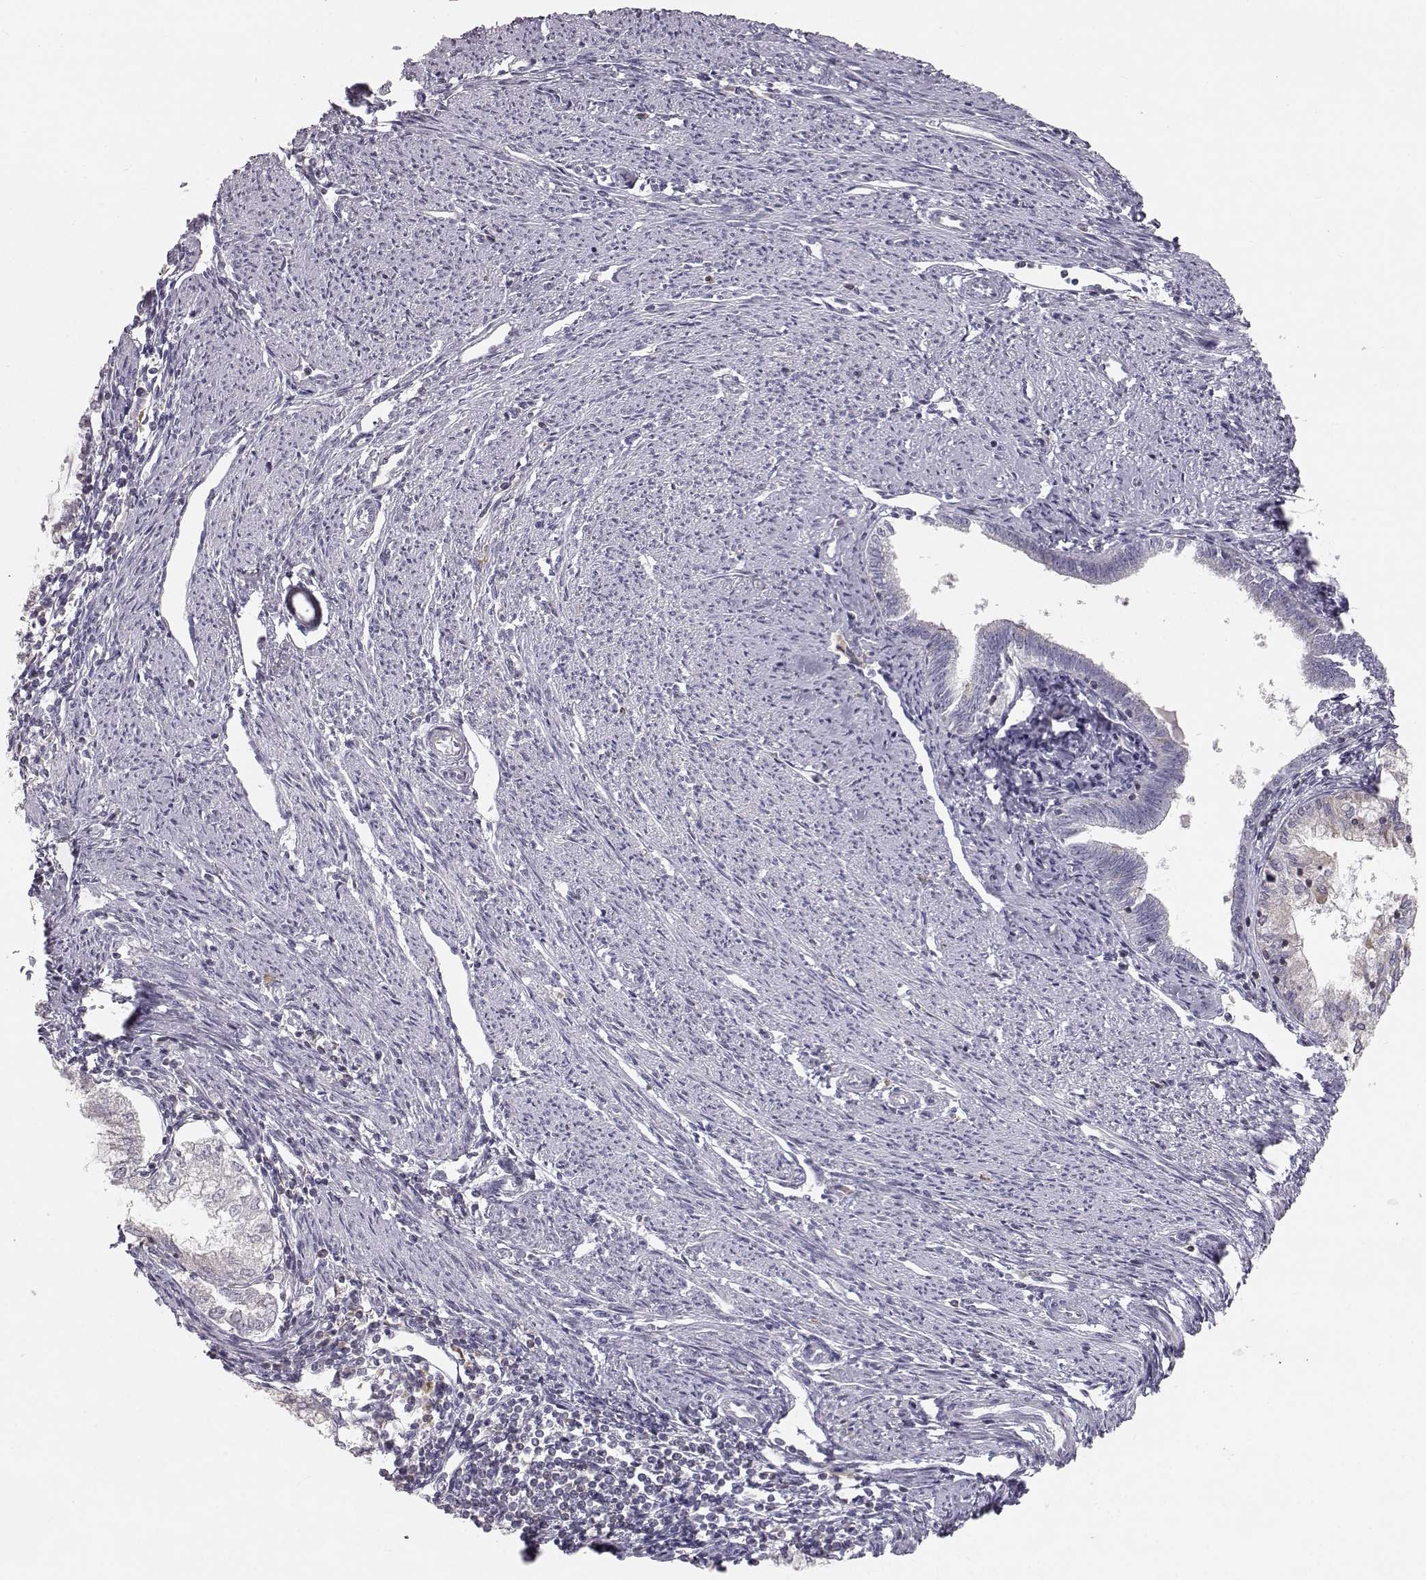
{"staining": {"intensity": "weak", "quantity": "25%-75%", "location": "cytoplasmic/membranous"}, "tissue": "endometrial cancer", "cell_type": "Tumor cells", "image_type": "cancer", "snomed": [{"axis": "morphology", "description": "Adenocarcinoma, NOS"}, {"axis": "topography", "description": "Endometrium"}], "caption": "Endometrial cancer stained with immunohistochemistry (IHC) shows weak cytoplasmic/membranous positivity in approximately 25%-75% of tumor cells. (IHC, brightfield microscopy, high magnification).", "gene": "GRAP2", "patient": {"sex": "female", "age": 79}}